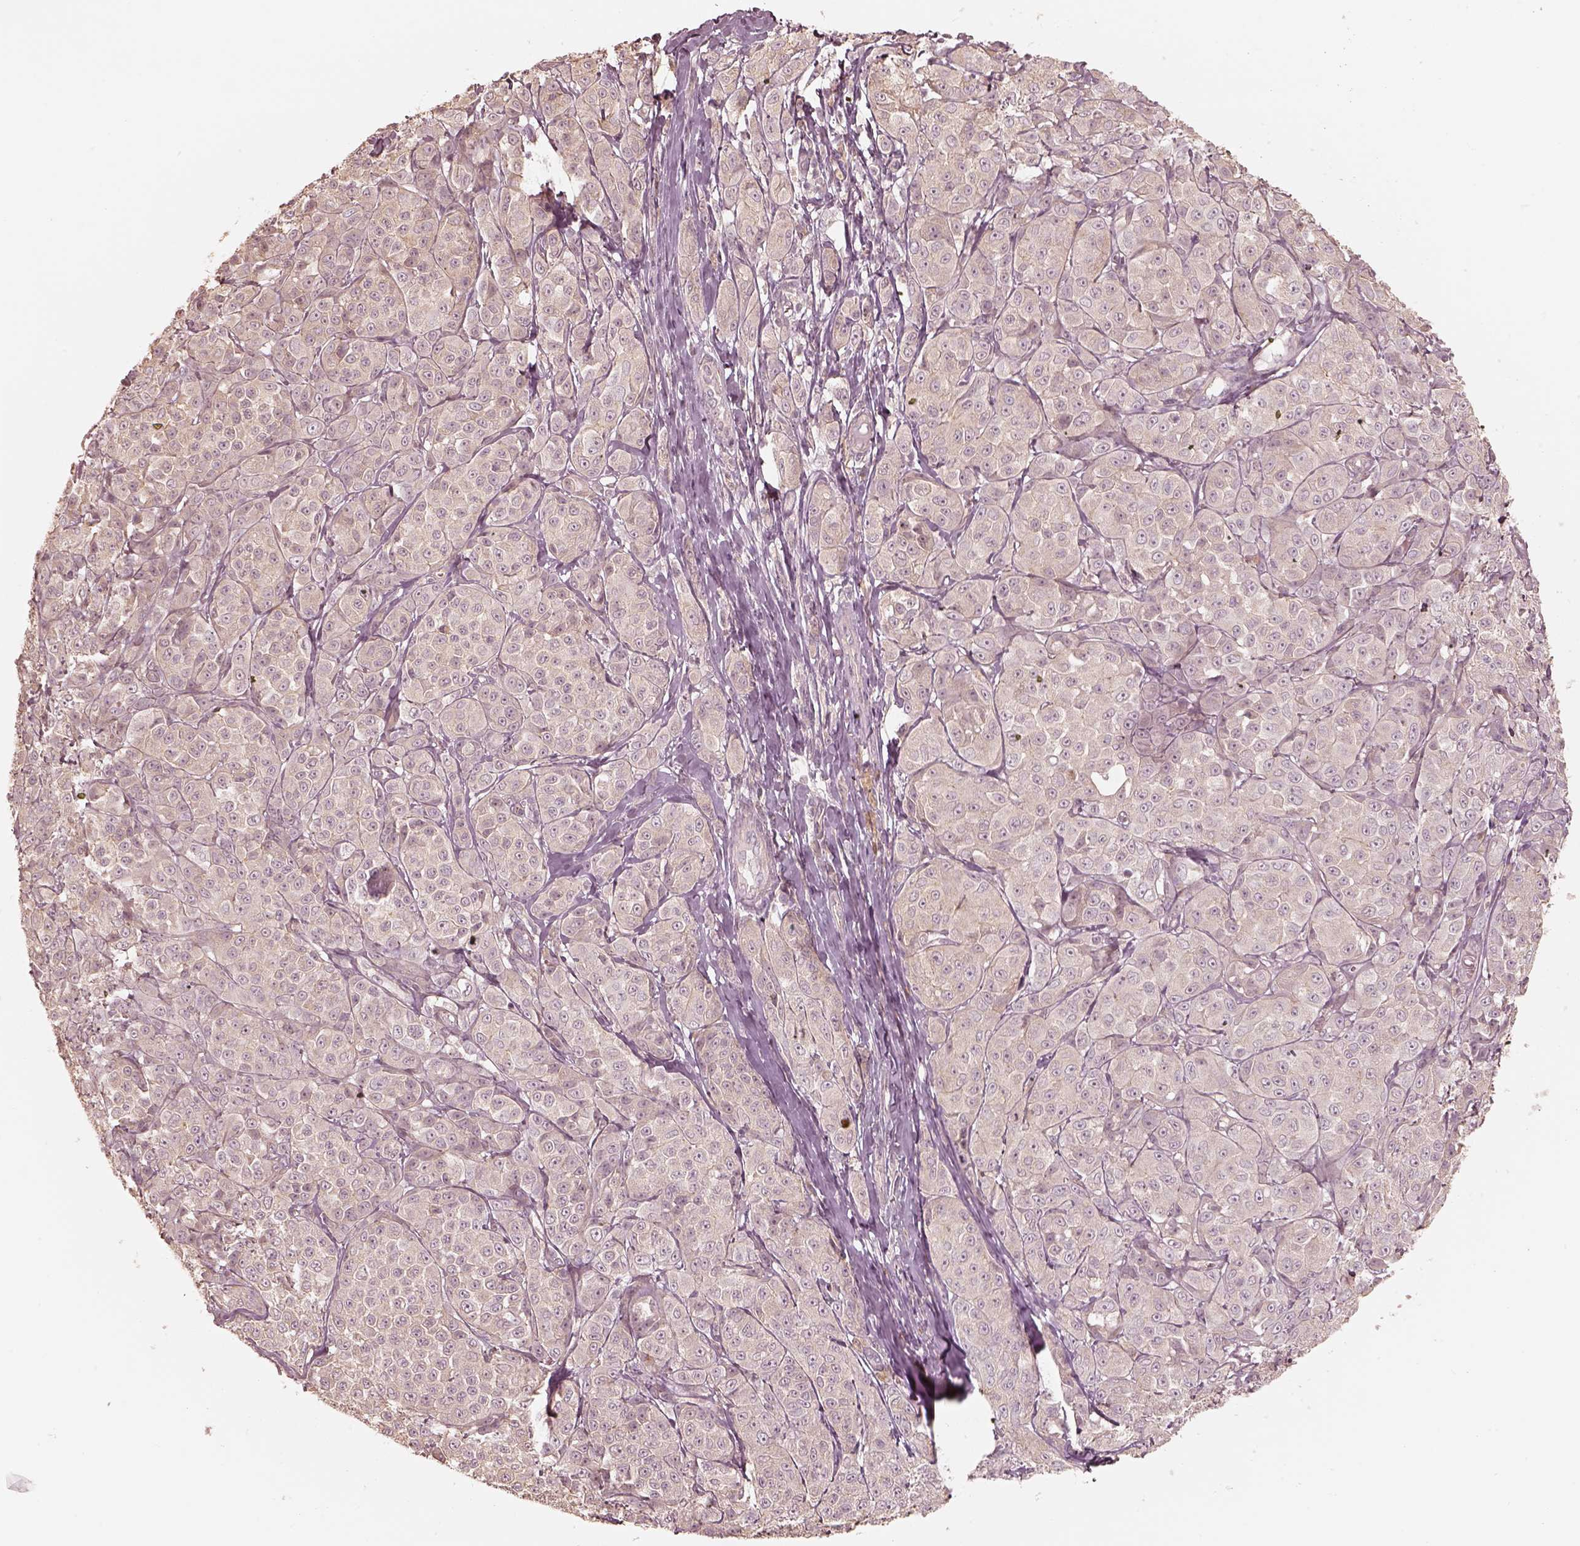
{"staining": {"intensity": "negative", "quantity": "none", "location": "none"}, "tissue": "melanoma", "cell_type": "Tumor cells", "image_type": "cancer", "snomed": [{"axis": "morphology", "description": "Malignant melanoma, NOS"}, {"axis": "topography", "description": "Skin"}], "caption": "Immunohistochemistry (IHC) of melanoma shows no positivity in tumor cells. (DAB immunohistochemistry (IHC) with hematoxylin counter stain).", "gene": "KIF5C", "patient": {"sex": "male", "age": 89}}